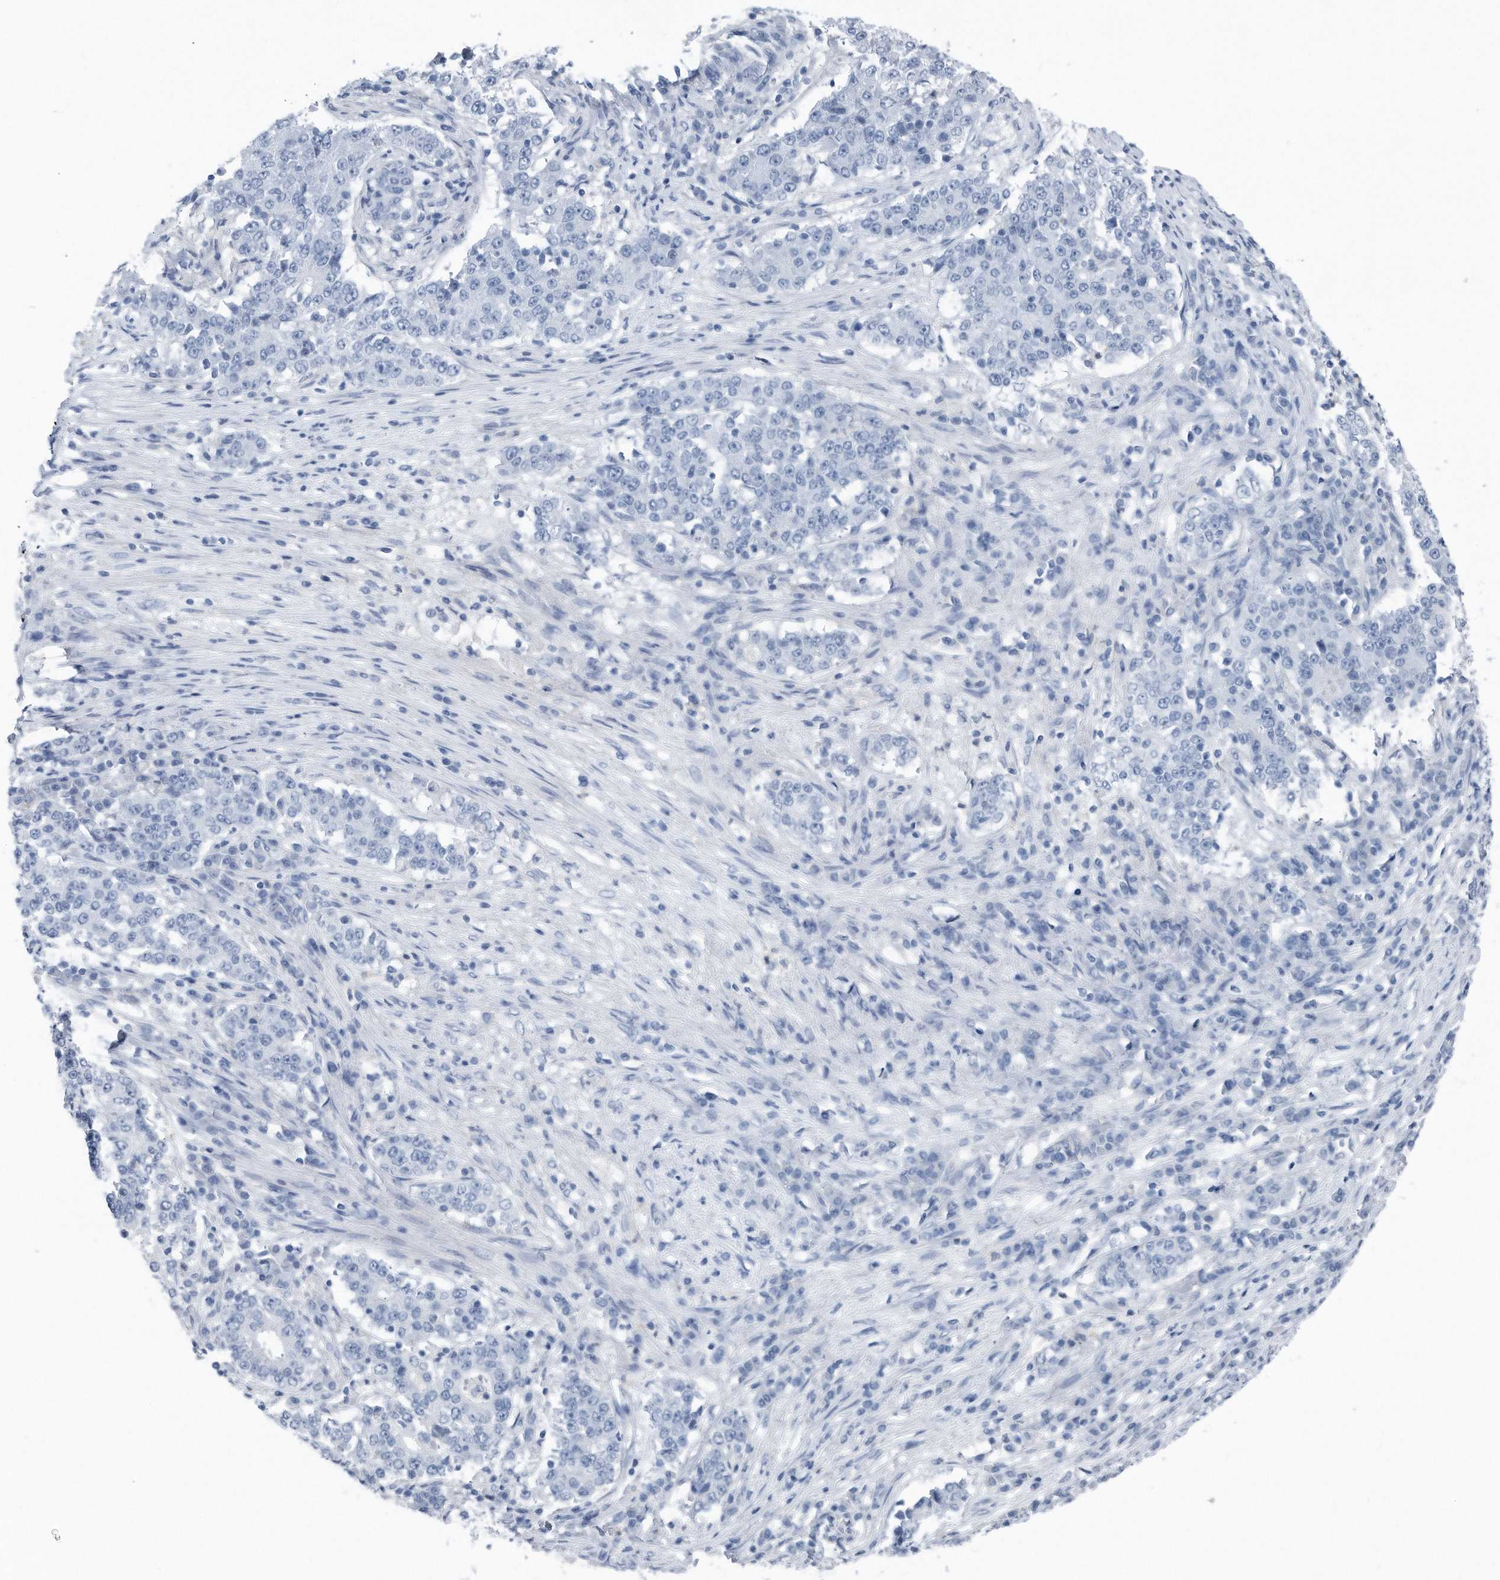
{"staining": {"intensity": "negative", "quantity": "none", "location": "none"}, "tissue": "stomach cancer", "cell_type": "Tumor cells", "image_type": "cancer", "snomed": [{"axis": "morphology", "description": "Adenocarcinoma, NOS"}, {"axis": "topography", "description": "Stomach"}], "caption": "Stomach adenocarcinoma stained for a protein using IHC exhibits no positivity tumor cells.", "gene": "YRDC", "patient": {"sex": "male", "age": 59}}